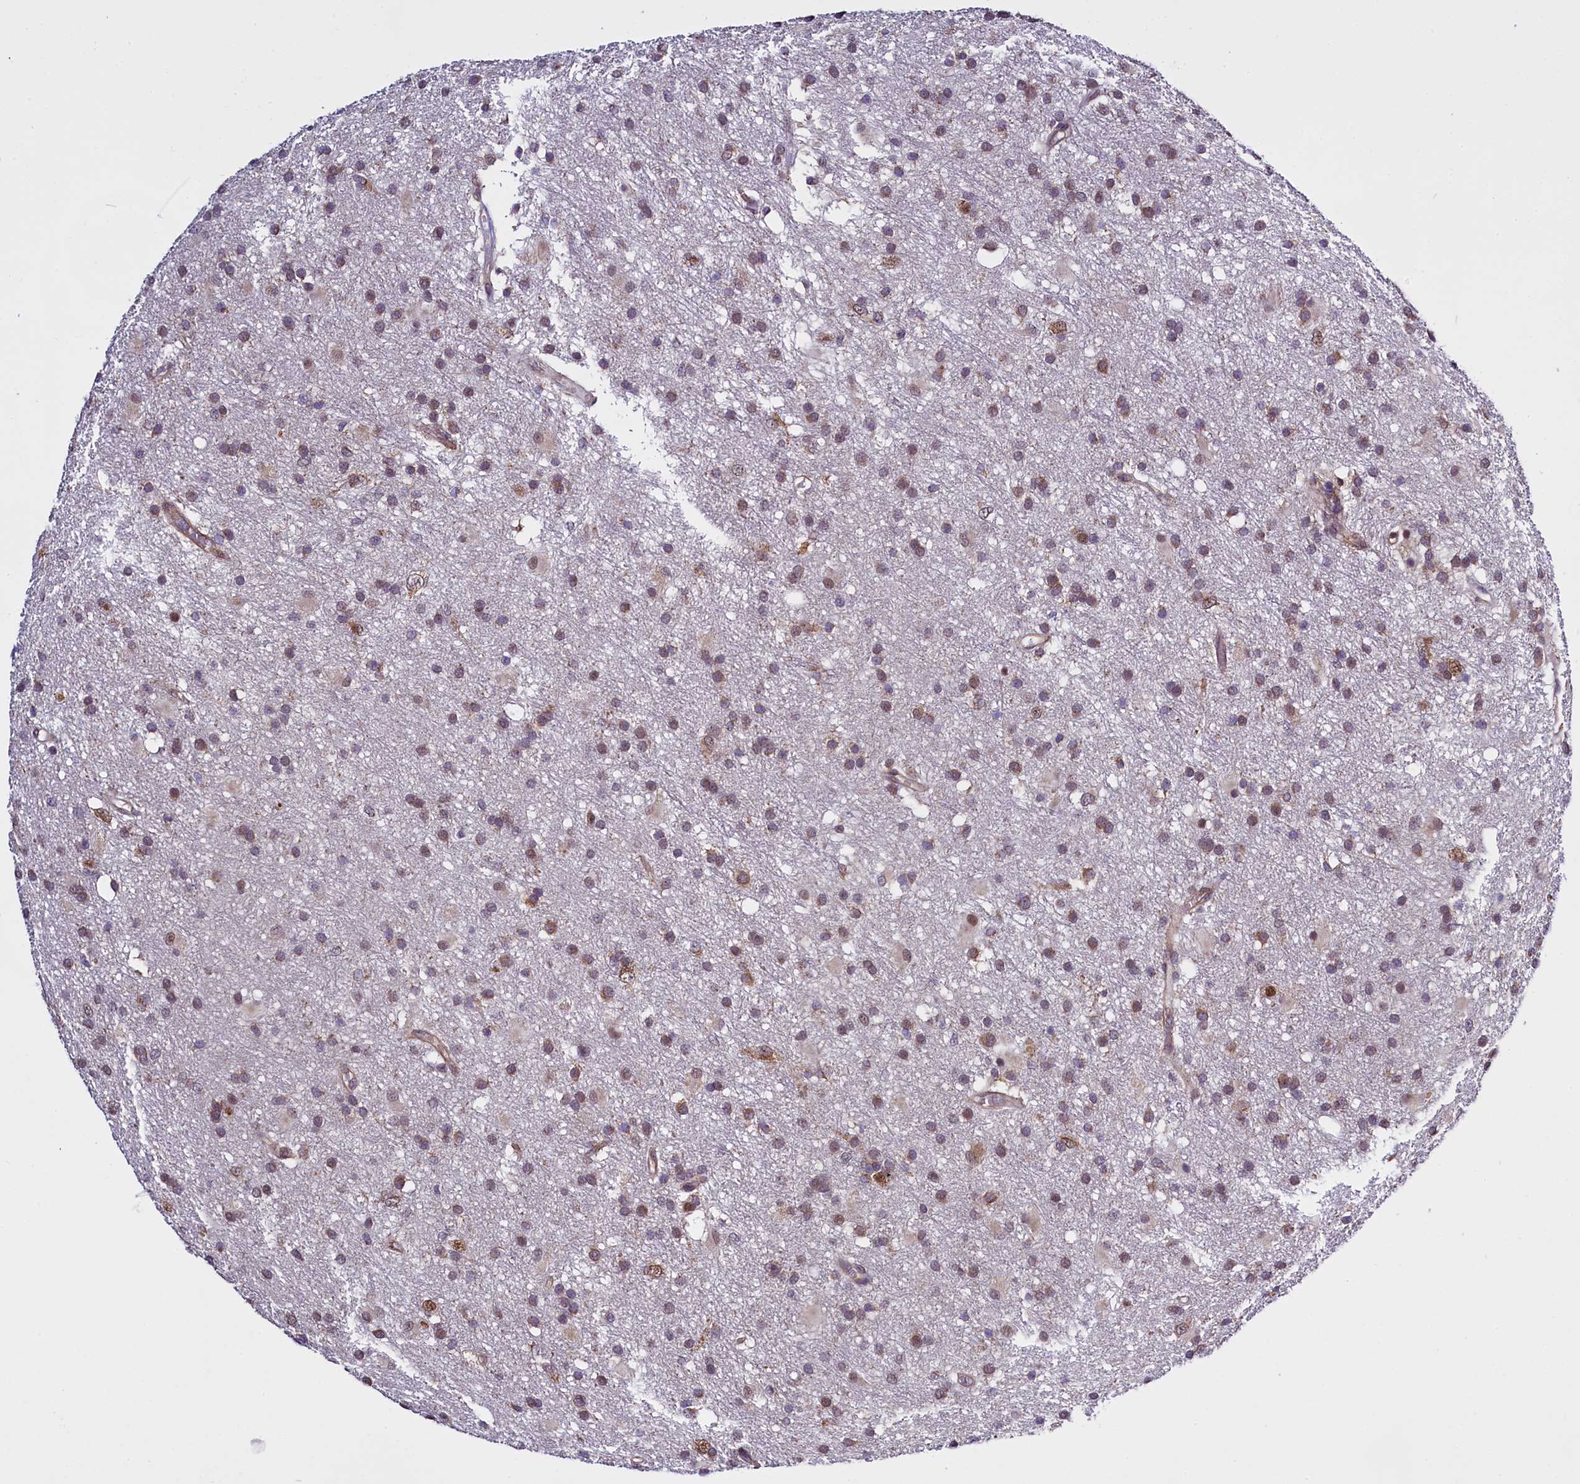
{"staining": {"intensity": "weak", "quantity": ">75%", "location": "cytoplasmic/membranous"}, "tissue": "glioma", "cell_type": "Tumor cells", "image_type": "cancer", "snomed": [{"axis": "morphology", "description": "Glioma, malignant, High grade"}, {"axis": "topography", "description": "Brain"}], "caption": "A brown stain shows weak cytoplasmic/membranous positivity of a protein in human high-grade glioma (malignant) tumor cells.", "gene": "UACA", "patient": {"sex": "male", "age": 77}}